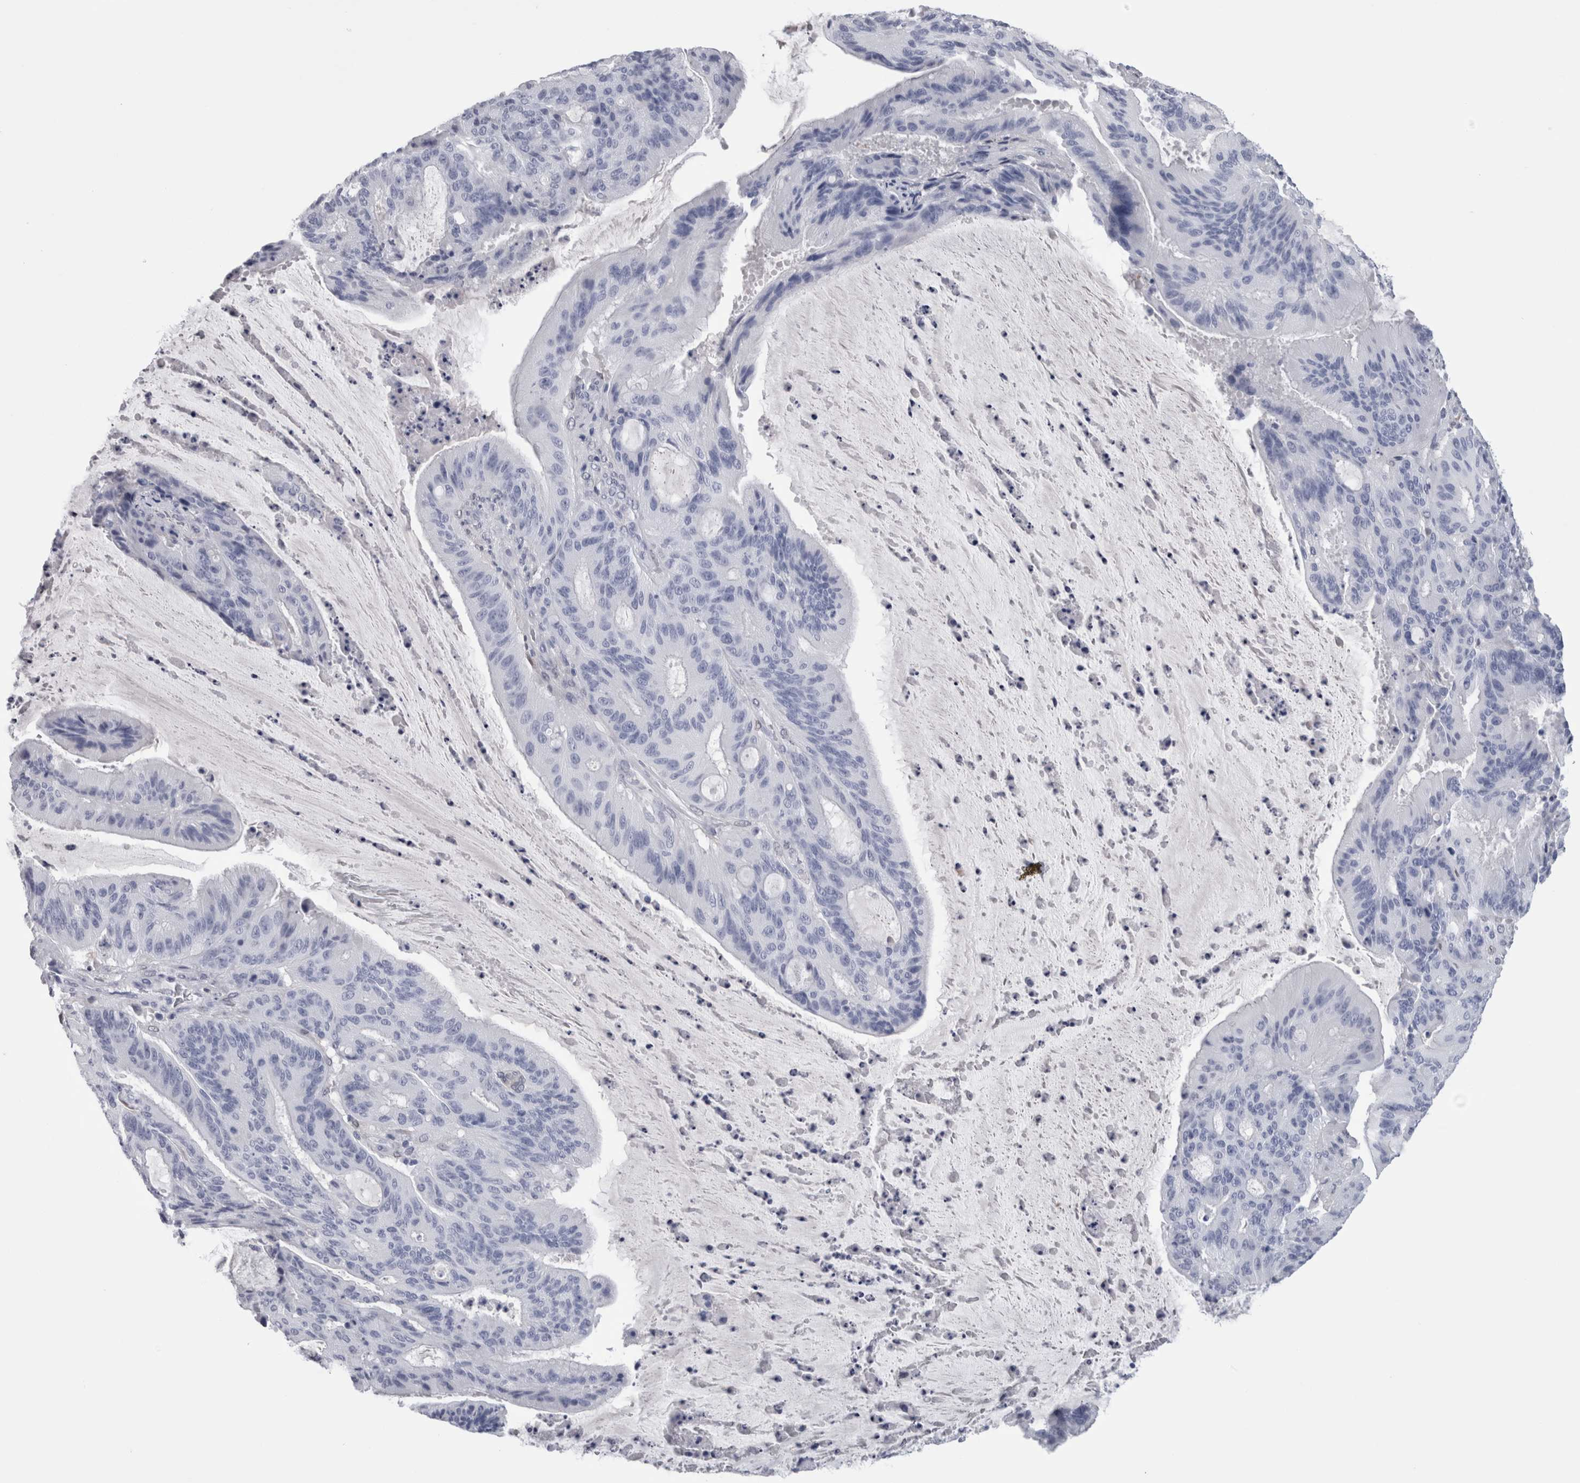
{"staining": {"intensity": "negative", "quantity": "none", "location": "none"}, "tissue": "liver cancer", "cell_type": "Tumor cells", "image_type": "cancer", "snomed": [{"axis": "morphology", "description": "Normal tissue, NOS"}, {"axis": "morphology", "description": "Cholangiocarcinoma"}, {"axis": "topography", "description": "Liver"}, {"axis": "topography", "description": "Peripheral nerve tissue"}], "caption": "A histopathology image of cholangiocarcinoma (liver) stained for a protein shows no brown staining in tumor cells.", "gene": "CA8", "patient": {"sex": "female", "age": 73}}